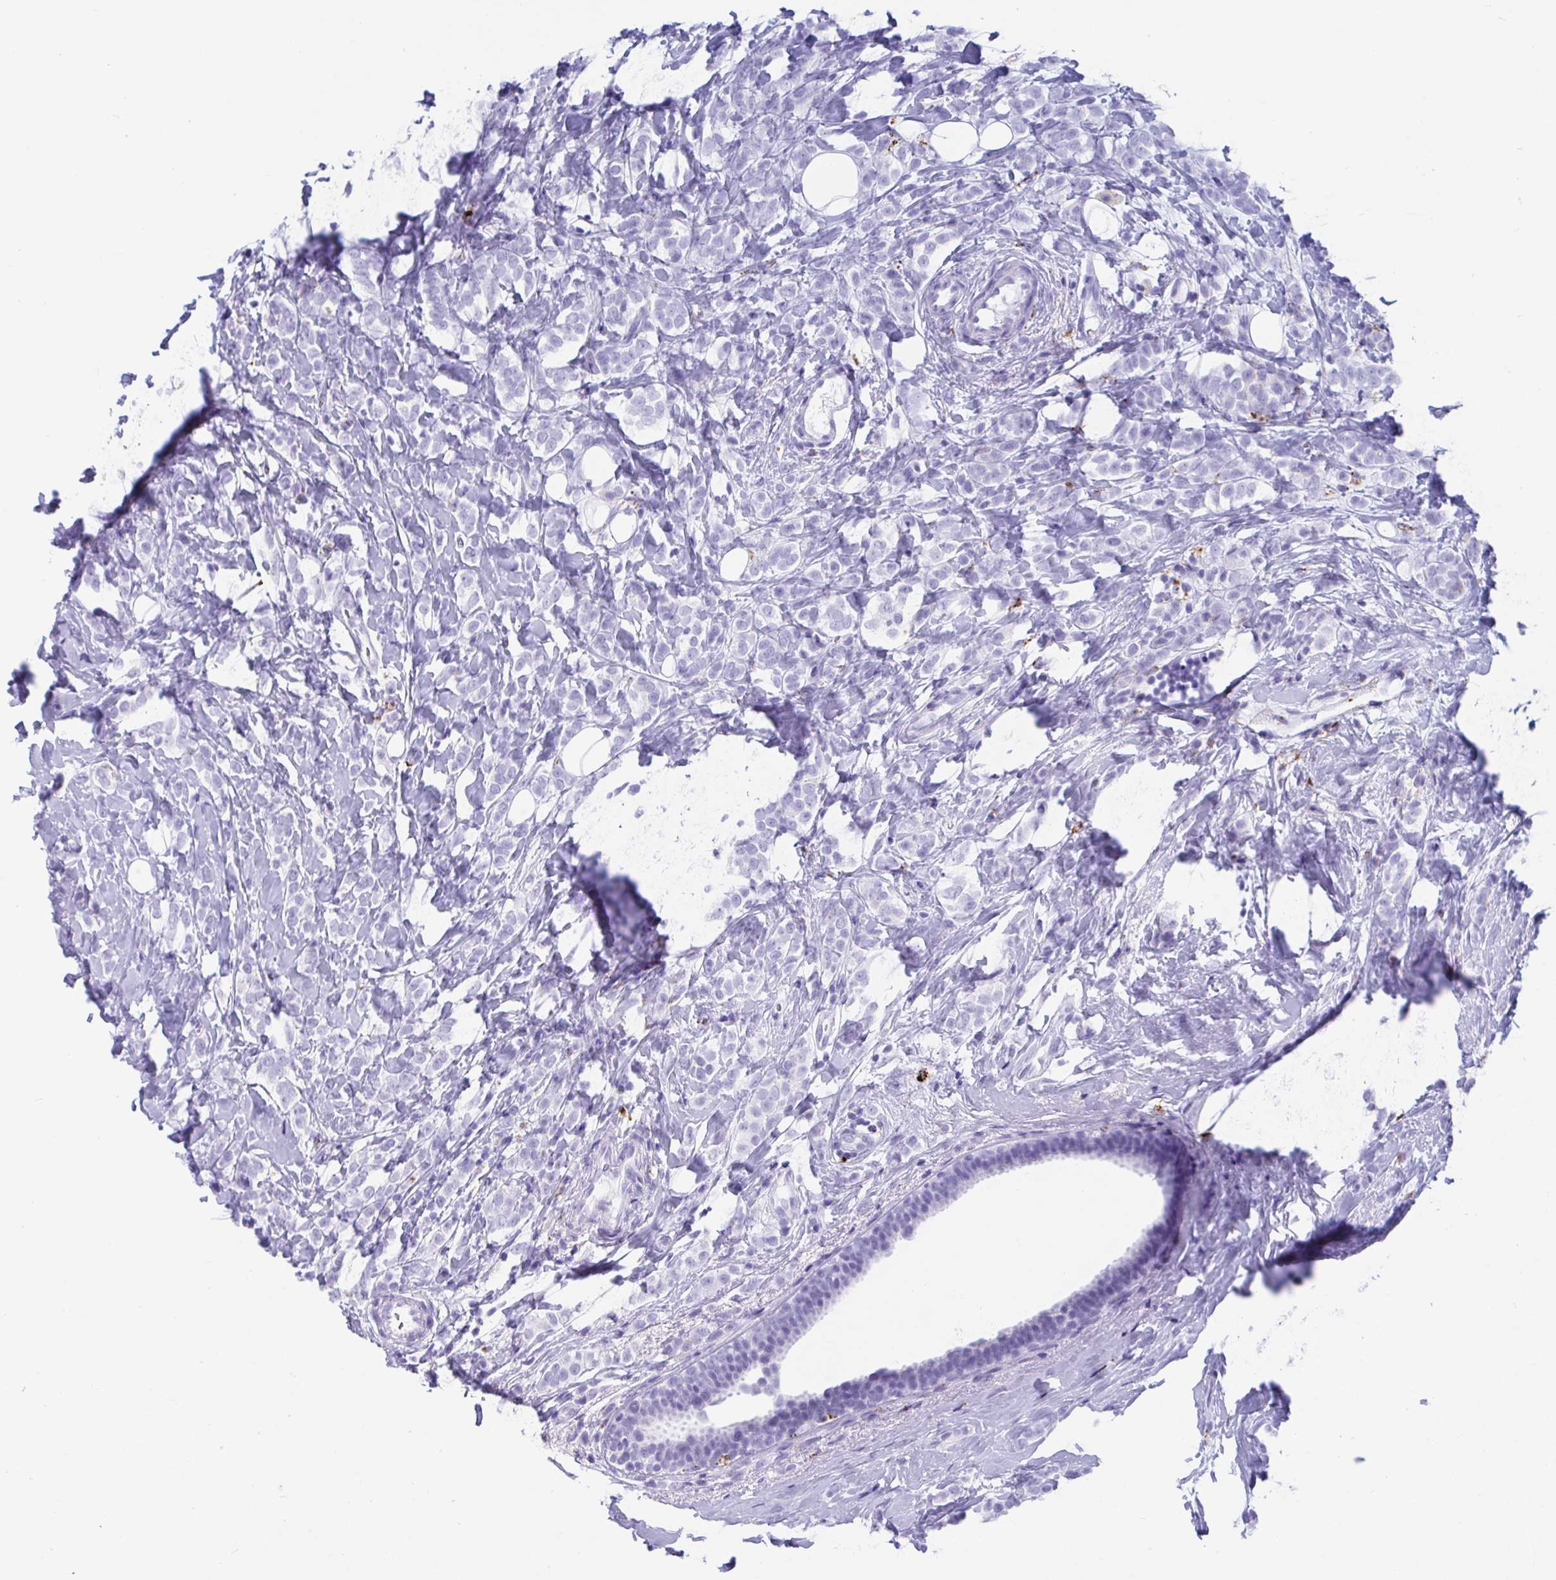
{"staining": {"intensity": "negative", "quantity": "none", "location": "none"}, "tissue": "breast cancer", "cell_type": "Tumor cells", "image_type": "cancer", "snomed": [{"axis": "morphology", "description": "Lobular carcinoma"}, {"axis": "topography", "description": "Breast"}], "caption": "IHC histopathology image of neoplastic tissue: human breast cancer (lobular carcinoma) stained with DAB reveals no significant protein positivity in tumor cells. Brightfield microscopy of immunohistochemistry stained with DAB (3,3'-diaminobenzidine) (brown) and hematoxylin (blue), captured at high magnification.", "gene": "CPVL", "patient": {"sex": "female", "age": 49}}